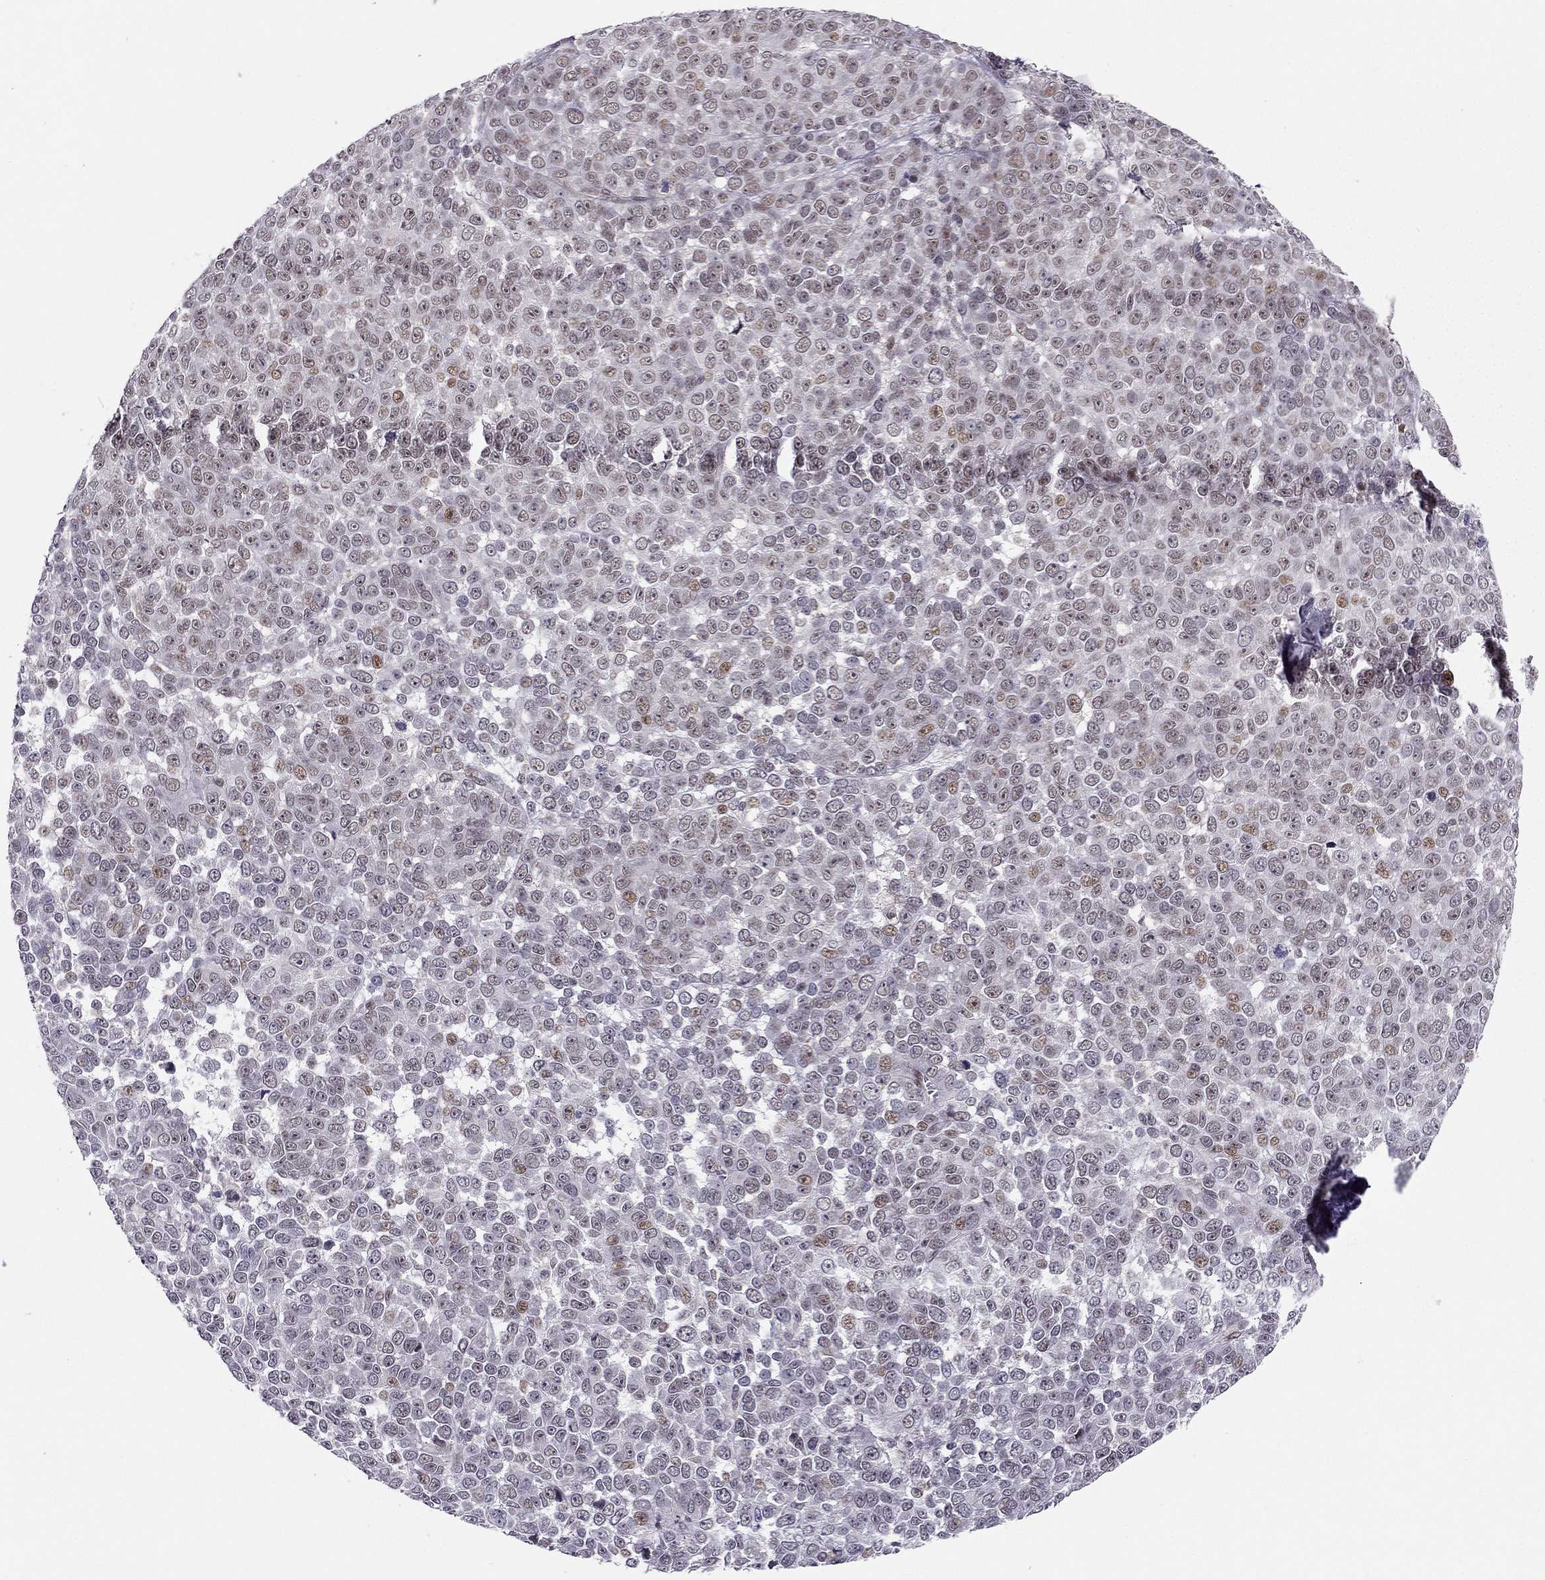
{"staining": {"intensity": "weak", "quantity": "<25%", "location": "nuclear"}, "tissue": "melanoma", "cell_type": "Tumor cells", "image_type": "cancer", "snomed": [{"axis": "morphology", "description": "Malignant melanoma, NOS"}, {"axis": "topography", "description": "Skin"}], "caption": "Tumor cells are negative for brown protein staining in malignant melanoma.", "gene": "RPRD2", "patient": {"sex": "female", "age": 95}}